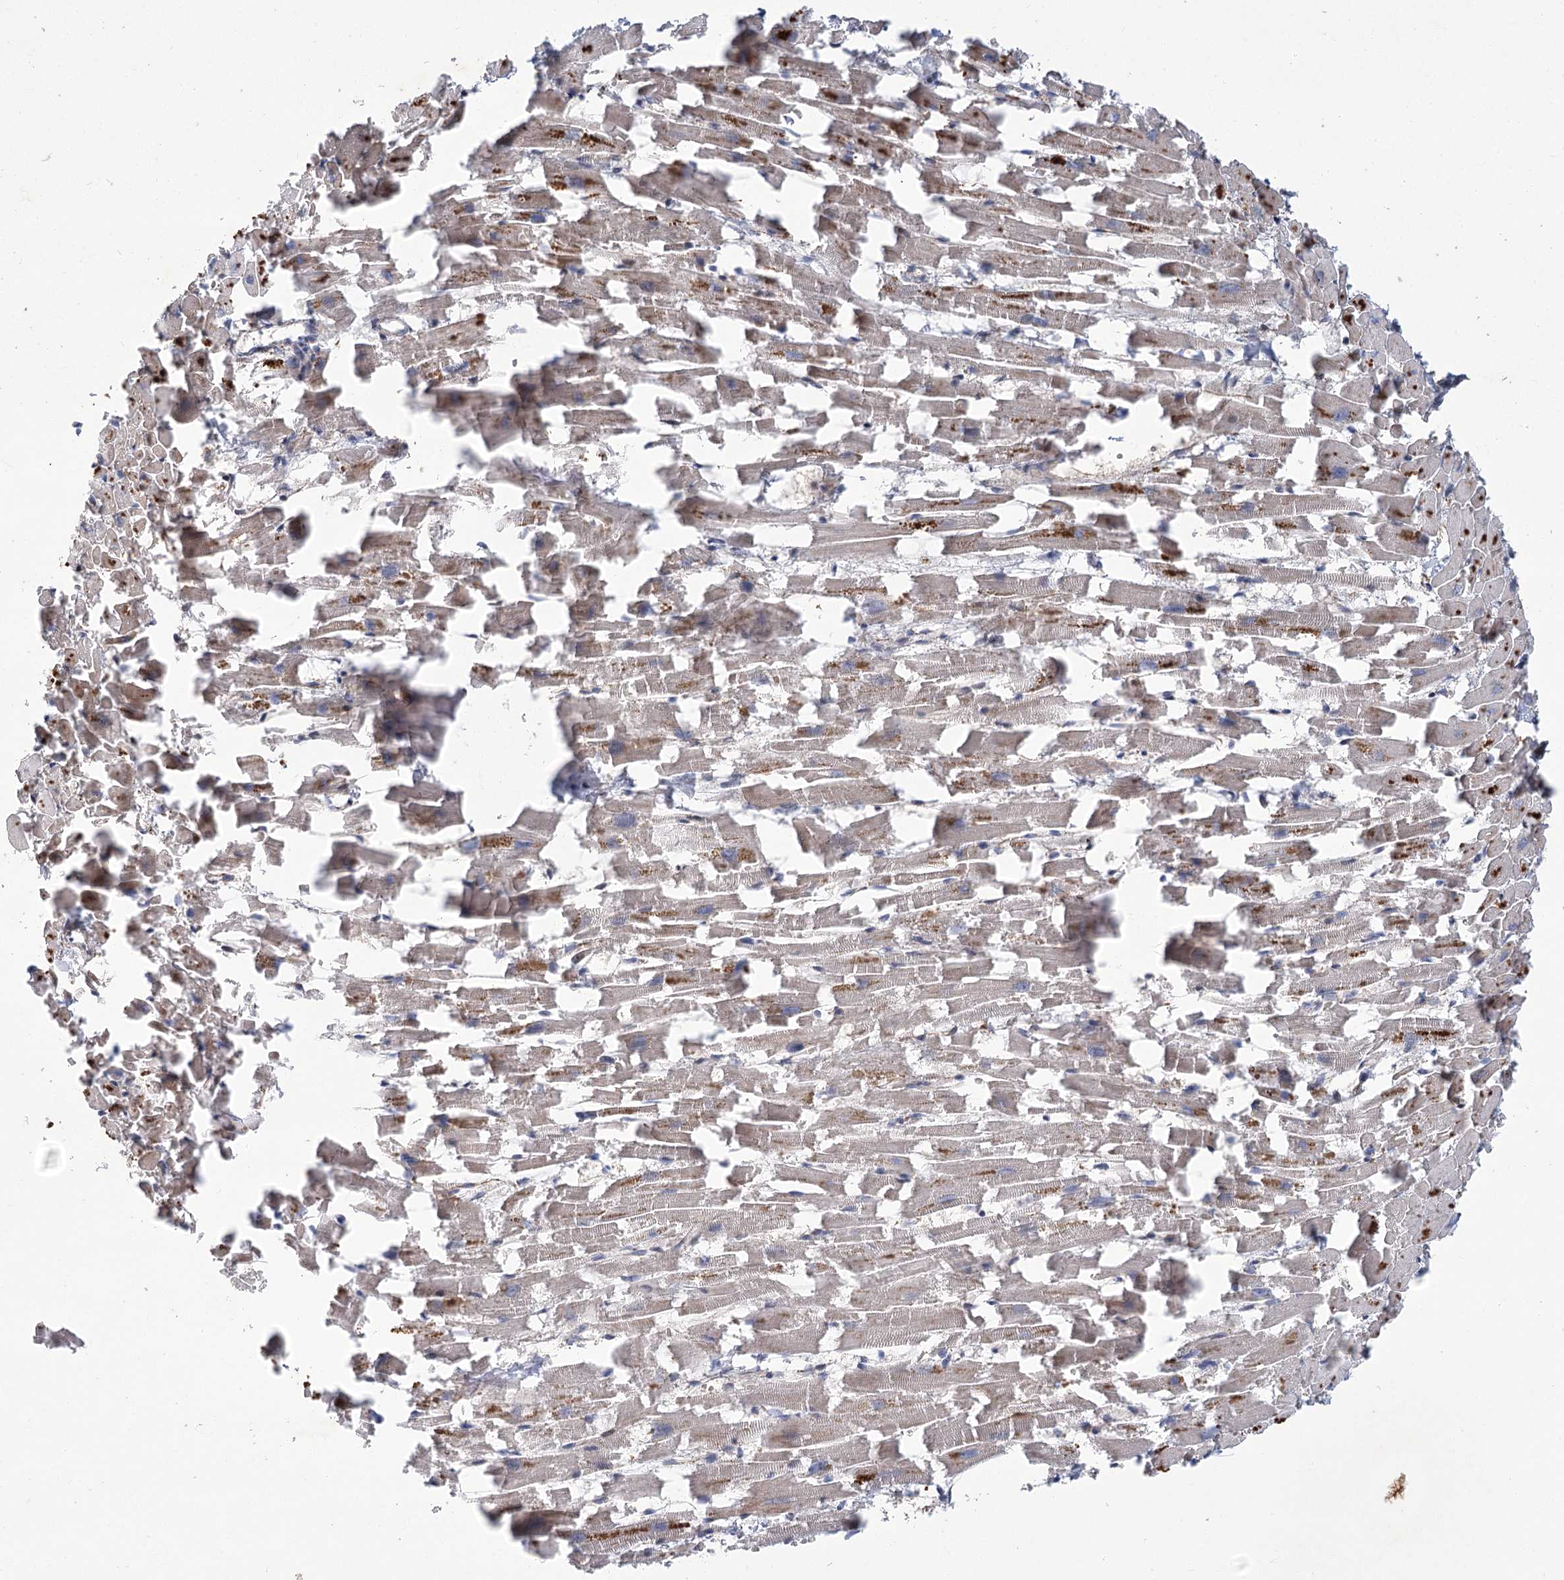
{"staining": {"intensity": "weak", "quantity": "<25%", "location": "cytoplasmic/membranous"}, "tissue": "heart muscle", "cell_type": "Cardiomyocytes", "image_type": "normal", "snomed": [{"axis": "morphology", "description": "Normal tissue, NOS"}, {"axis": "topography", "description": "Heart"}], "caption": "This is an immunohistochemistry (IHC) image of normal human heart muscle. There is no expression in cardiomyocytes.", "gene": "GCNT4", "patient": {"sex": "female", "age": 64}}